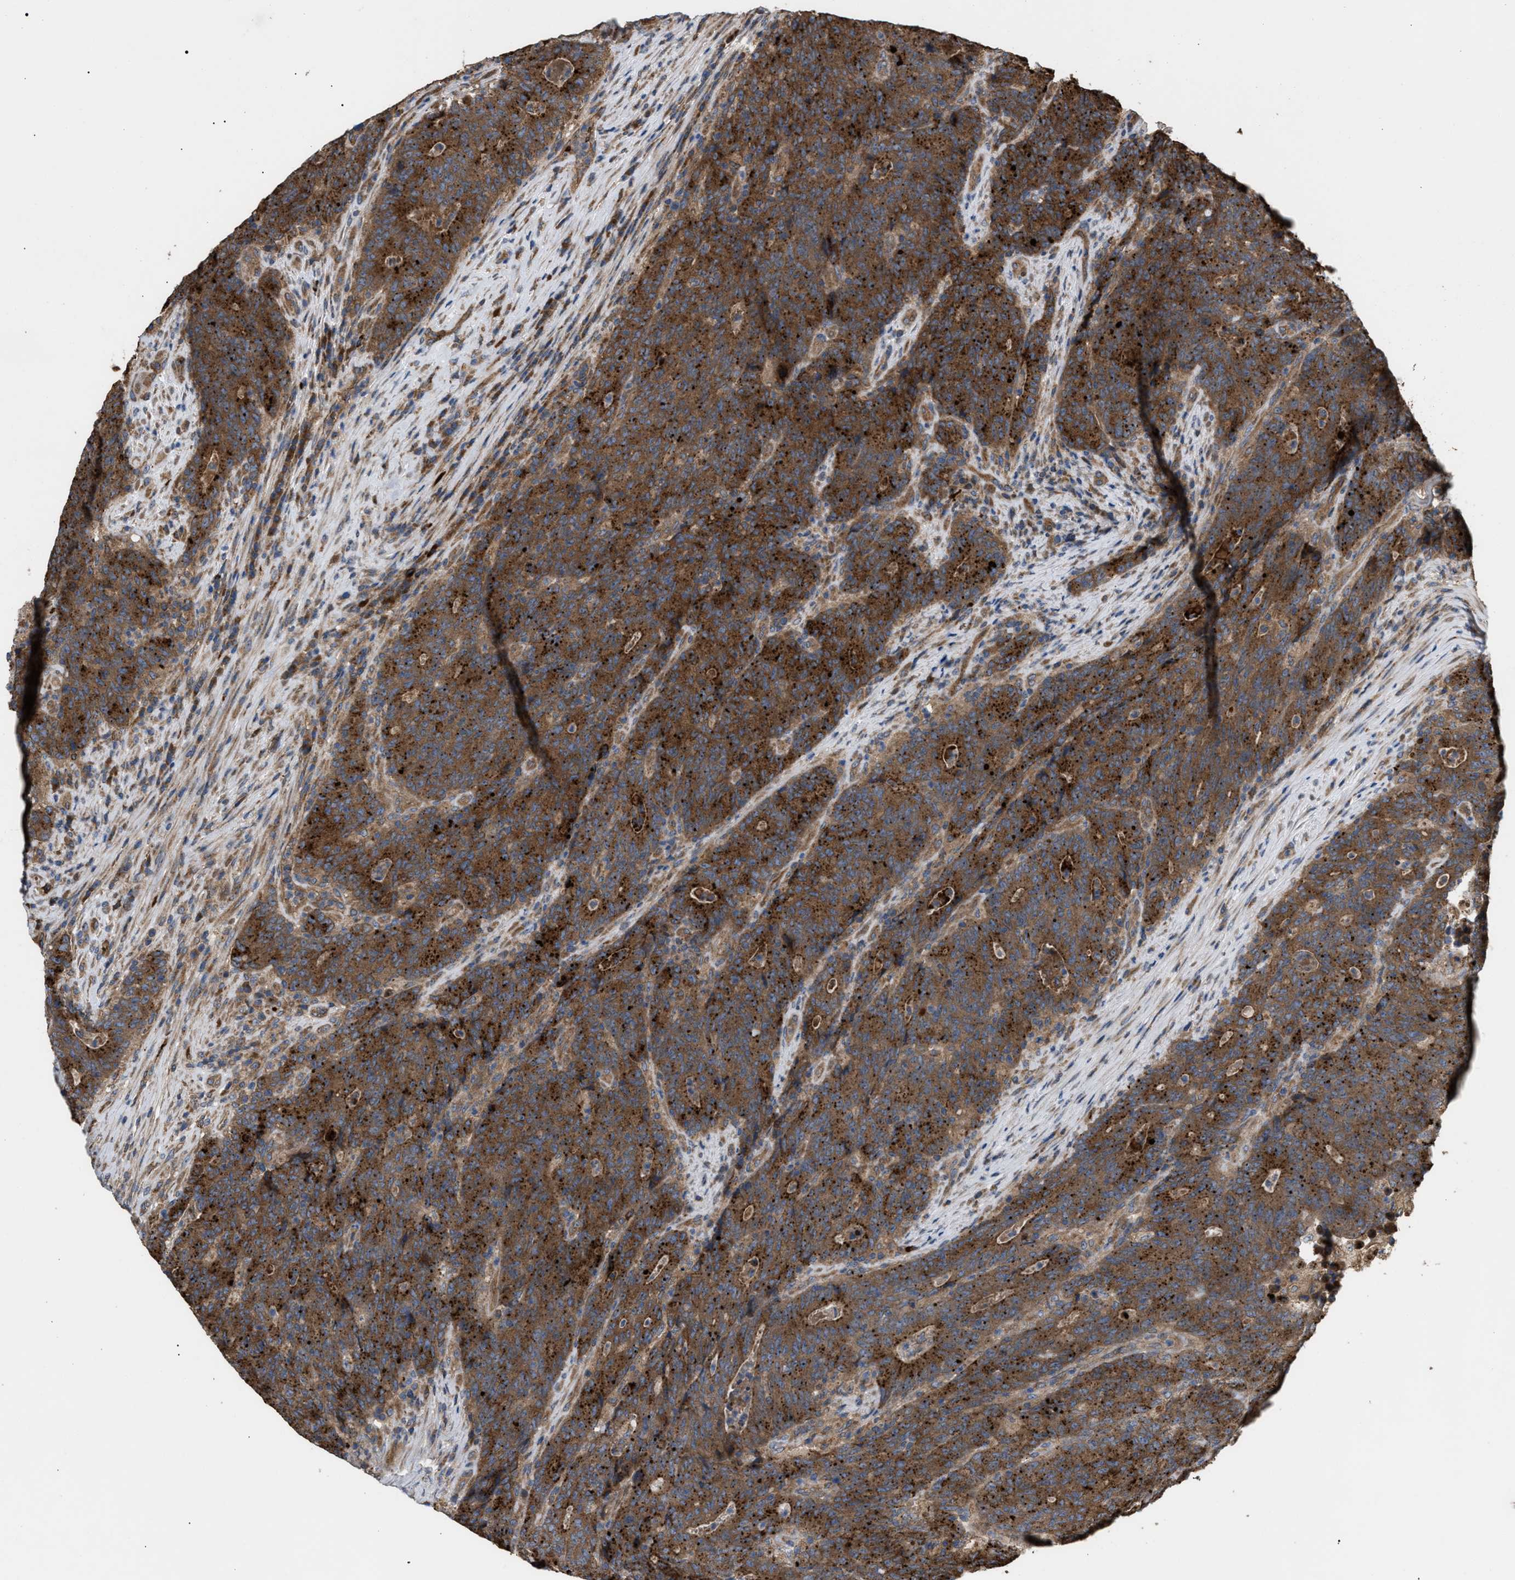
{"staining": {"intensity": "strong", "quantity": ">75%", "location": "cytoplasmic/membranous"}, "tissue": "colorectal cancer", "cell_type": "Tumor cells", "image_type": "cancer", "snomed": [{"axis": "morphology", "description": "Normal tissue, NOS"}, {"axis": "morphology", "description": "Adenocarcinoma, NOS"}, {"axis": "topography", "description": "Colon"}], "caption": "Adenocarcinoma (colorectal) stained with IHC displays strong cytoplasmic/membranous positivity in approximately >75% of tumor cells.", "gene": "GCC1", "patient": {"sex": "female", "age": 75}}